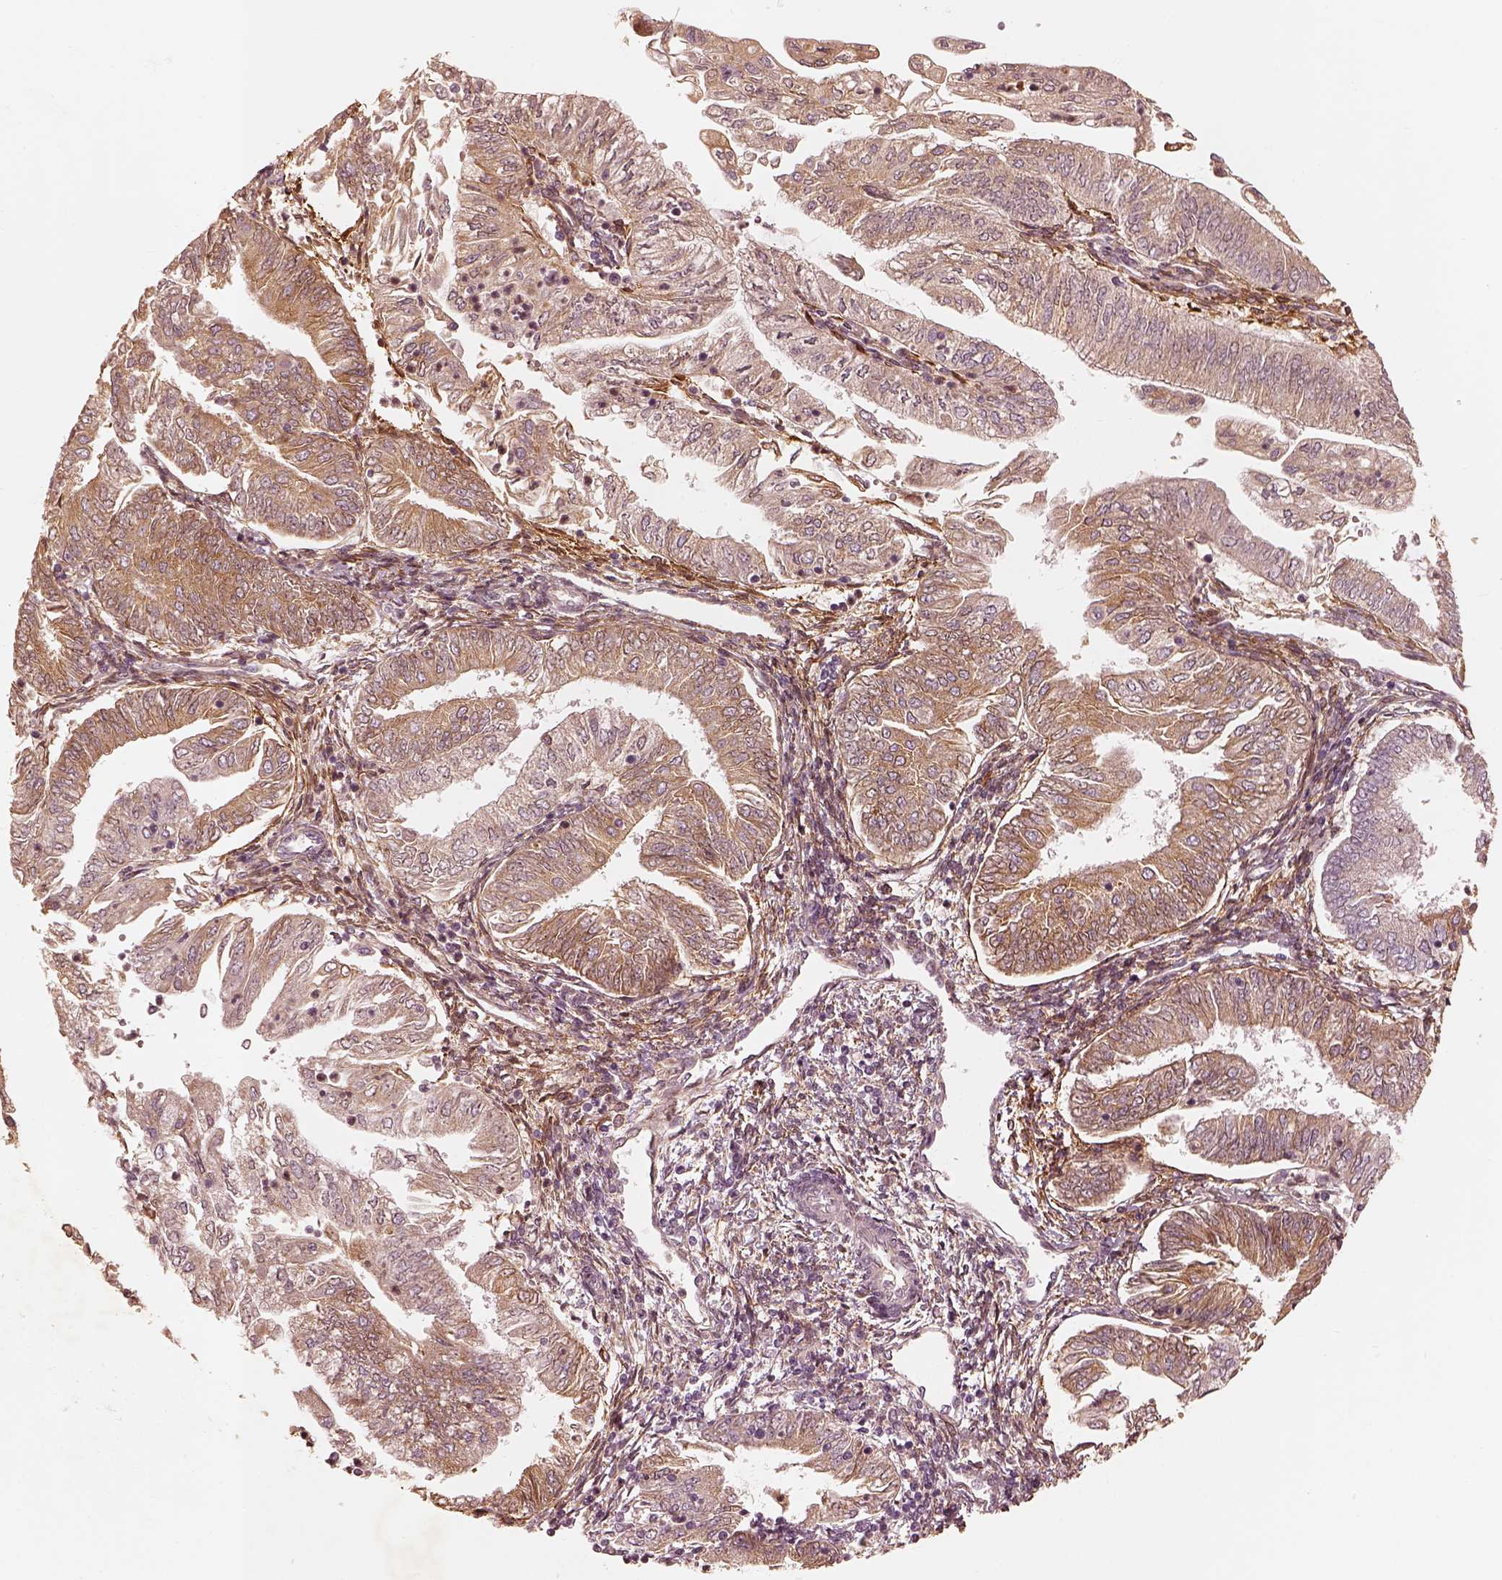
{"staining": {"intensity": "moderate", "quantity": ">75%", "location": "cytoplasmic/membranous"}, "tissue": "endometrial cancer", "cell_type": "Tumor cells", "image_type": "cancer", "snomed": [{"axis": "morphology", "description": "Adenocarcinoma, NOS"}, {"axis": "topography", "description": "Endometrium"}], "caption": "Endometrial cancer (adenocarcinoma) stained for a protein shows moderate cytoplasmic/membranous positivity in tumor cells.", "gene": "WLS", "patient": {"sex": "female", "age": 55}}